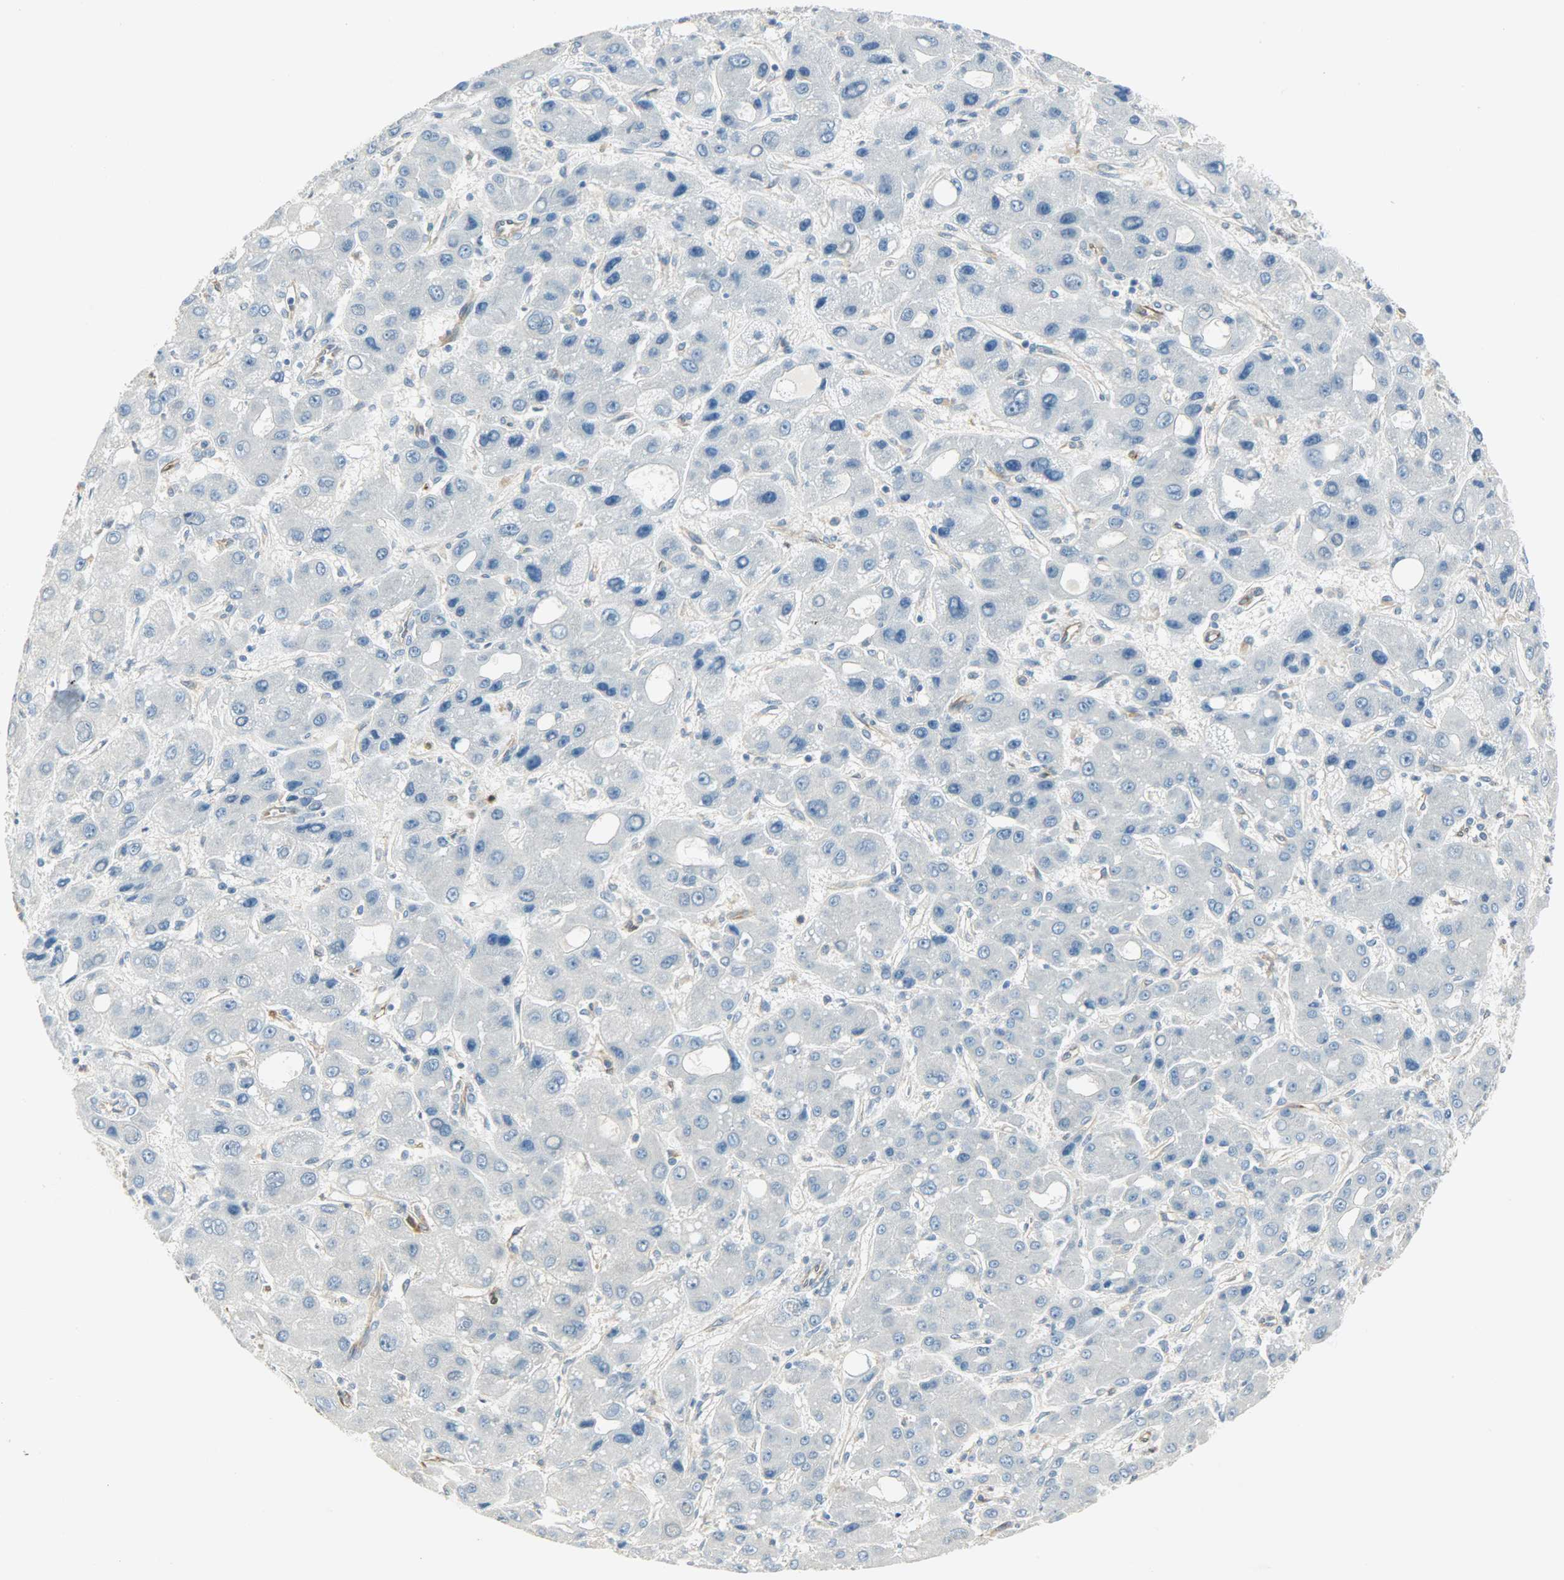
{"staining": {"intensity": "negative", "quantity": "none", "location": "none"}, "tissue": "liver cancer", "cell_type": "Tumor cells", "image_type": "cancer", "snomed": [{"axis": "morphology", "description": "Carcinoma, Hepatocellular, NOS"}, {"axis": "topography", "description": "Liver"}], "caption": "The micrograph exhibits no staining of tumor cells in hepatocellular carcinoma (liver).", "gene": "WARS1", "patient": {"sex": "male", "age": 55}}